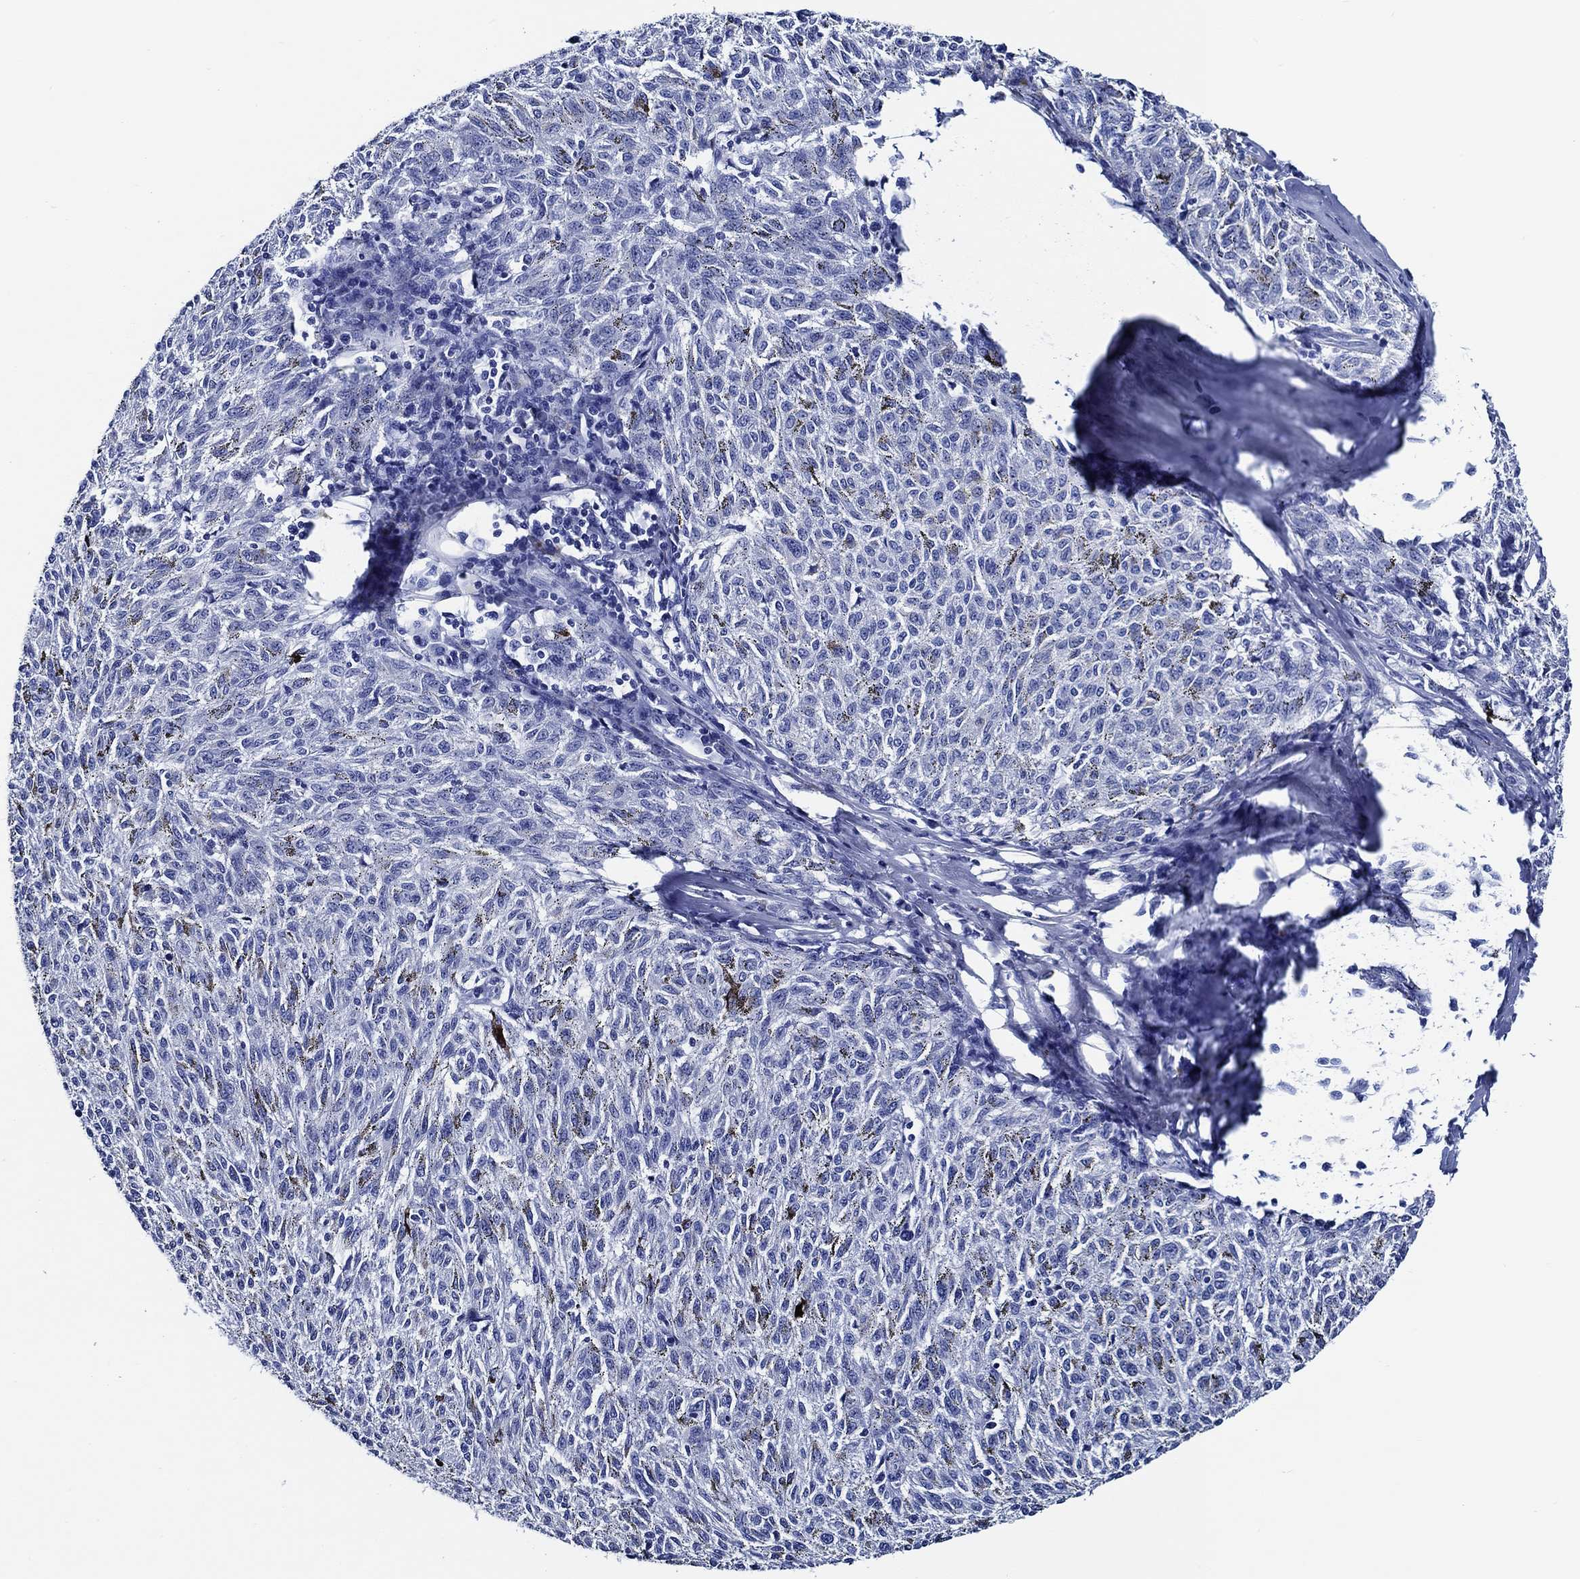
{"staining": {"intensity": "negative", "quantity": "none", "location": "none"}, "tissue": "melanoma", "cell_type": "Tumor cells", "image_type": "cancer", "snomed": [{"axis": "morphology", "description": "Malignant melanoma, NOS"}, {"axis": "topography", "description": "Skin"}], "caption": "Melanoma was stained to show a protein in brown. There is no significant positivity in tumor cells.", "gene": "WDR62", "patient": {"sex": "female", "age": 72}}